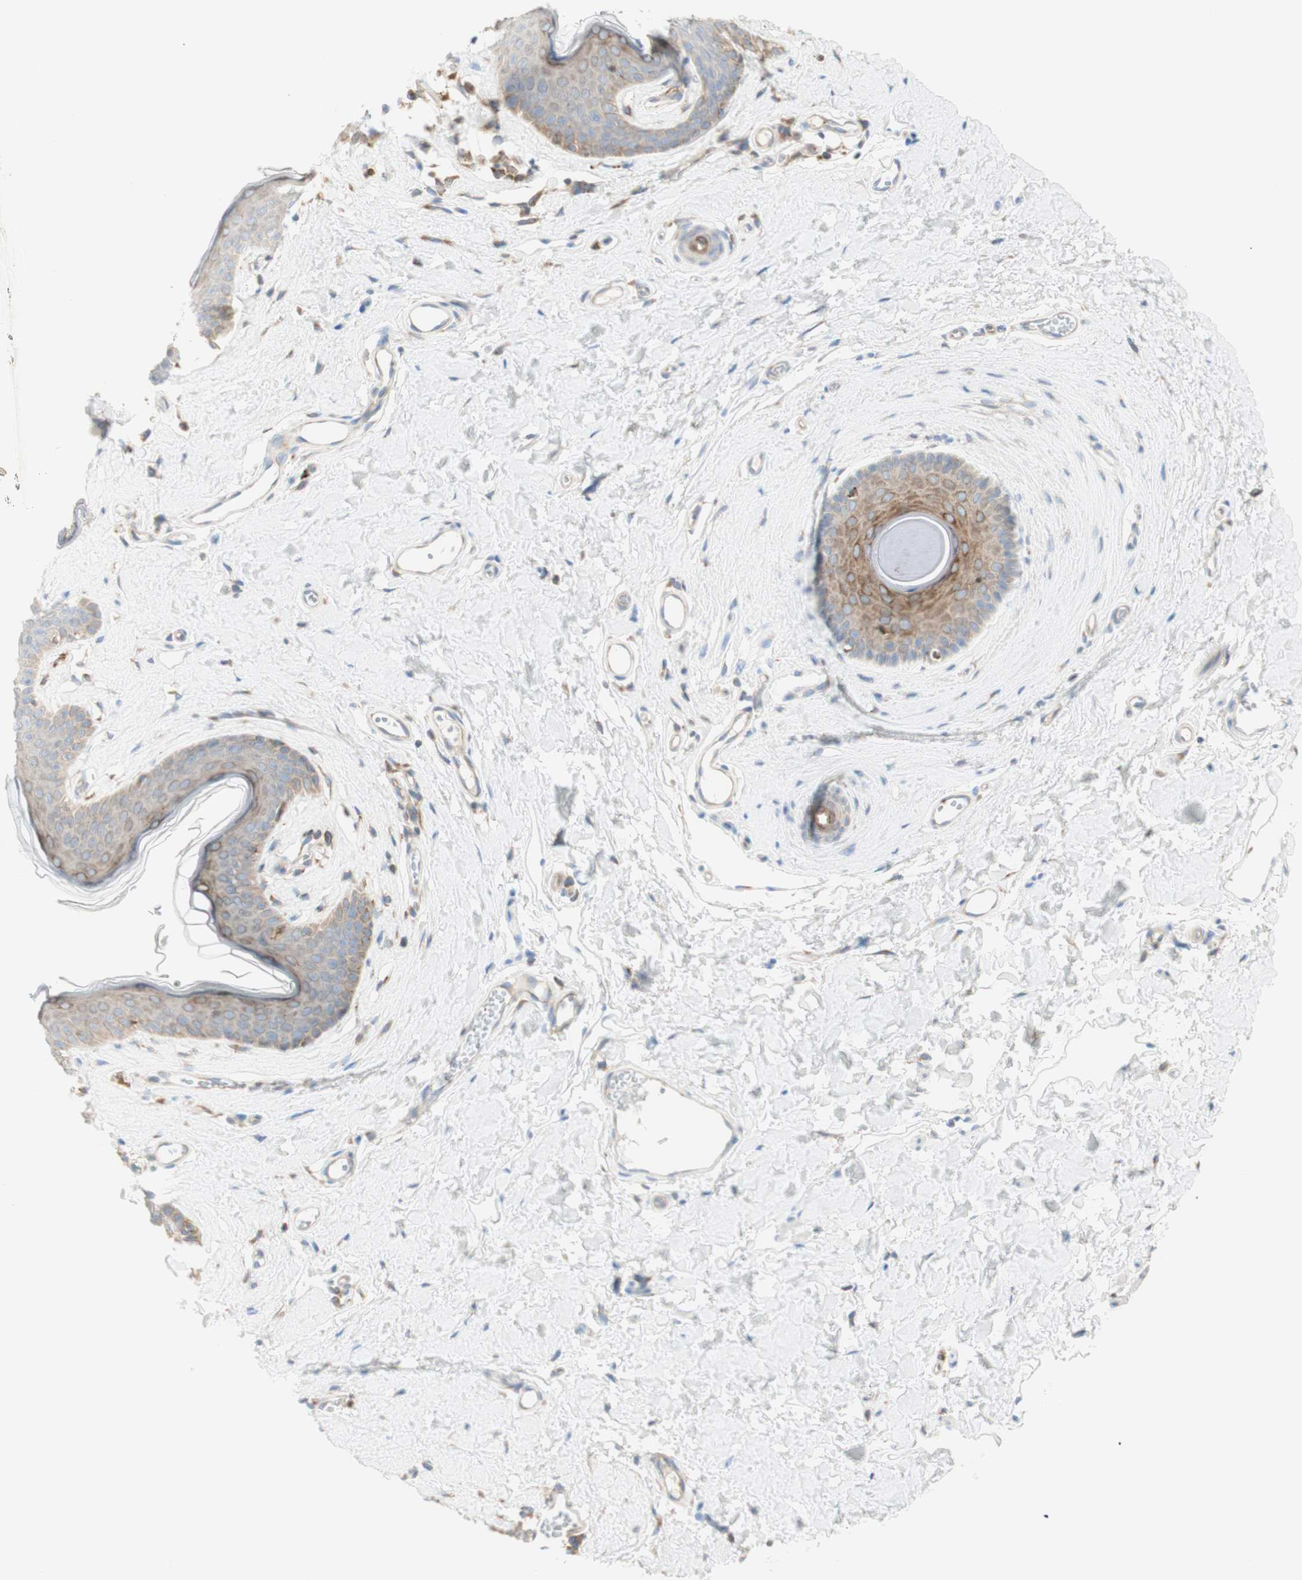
{"staining": {"intensity": "weak", "quantity": "25%-75%", "location": "cytoplasmic/membranous"}, "tissue": "skin", "cell_type": "Epidermal cells", "image_type": "normal", "snomed": [{"axis": "morphology", "description": "Normal tissue, NOS"}, {"axis": "morphology", "description": "Inflammation, NOS"}, {"axis": "topography", "description": "Vulva"}], "caption": "Immunohistochemistry (IHC) (DAB (3,3'-diaminobenzidine)) staining of benign skin reveals weak cytoplasmic/membranous protein staining in approximately 25%-75% of epidermal cells.", "gene": "MANF", "patient": {"sex": "female", "age": 84}}